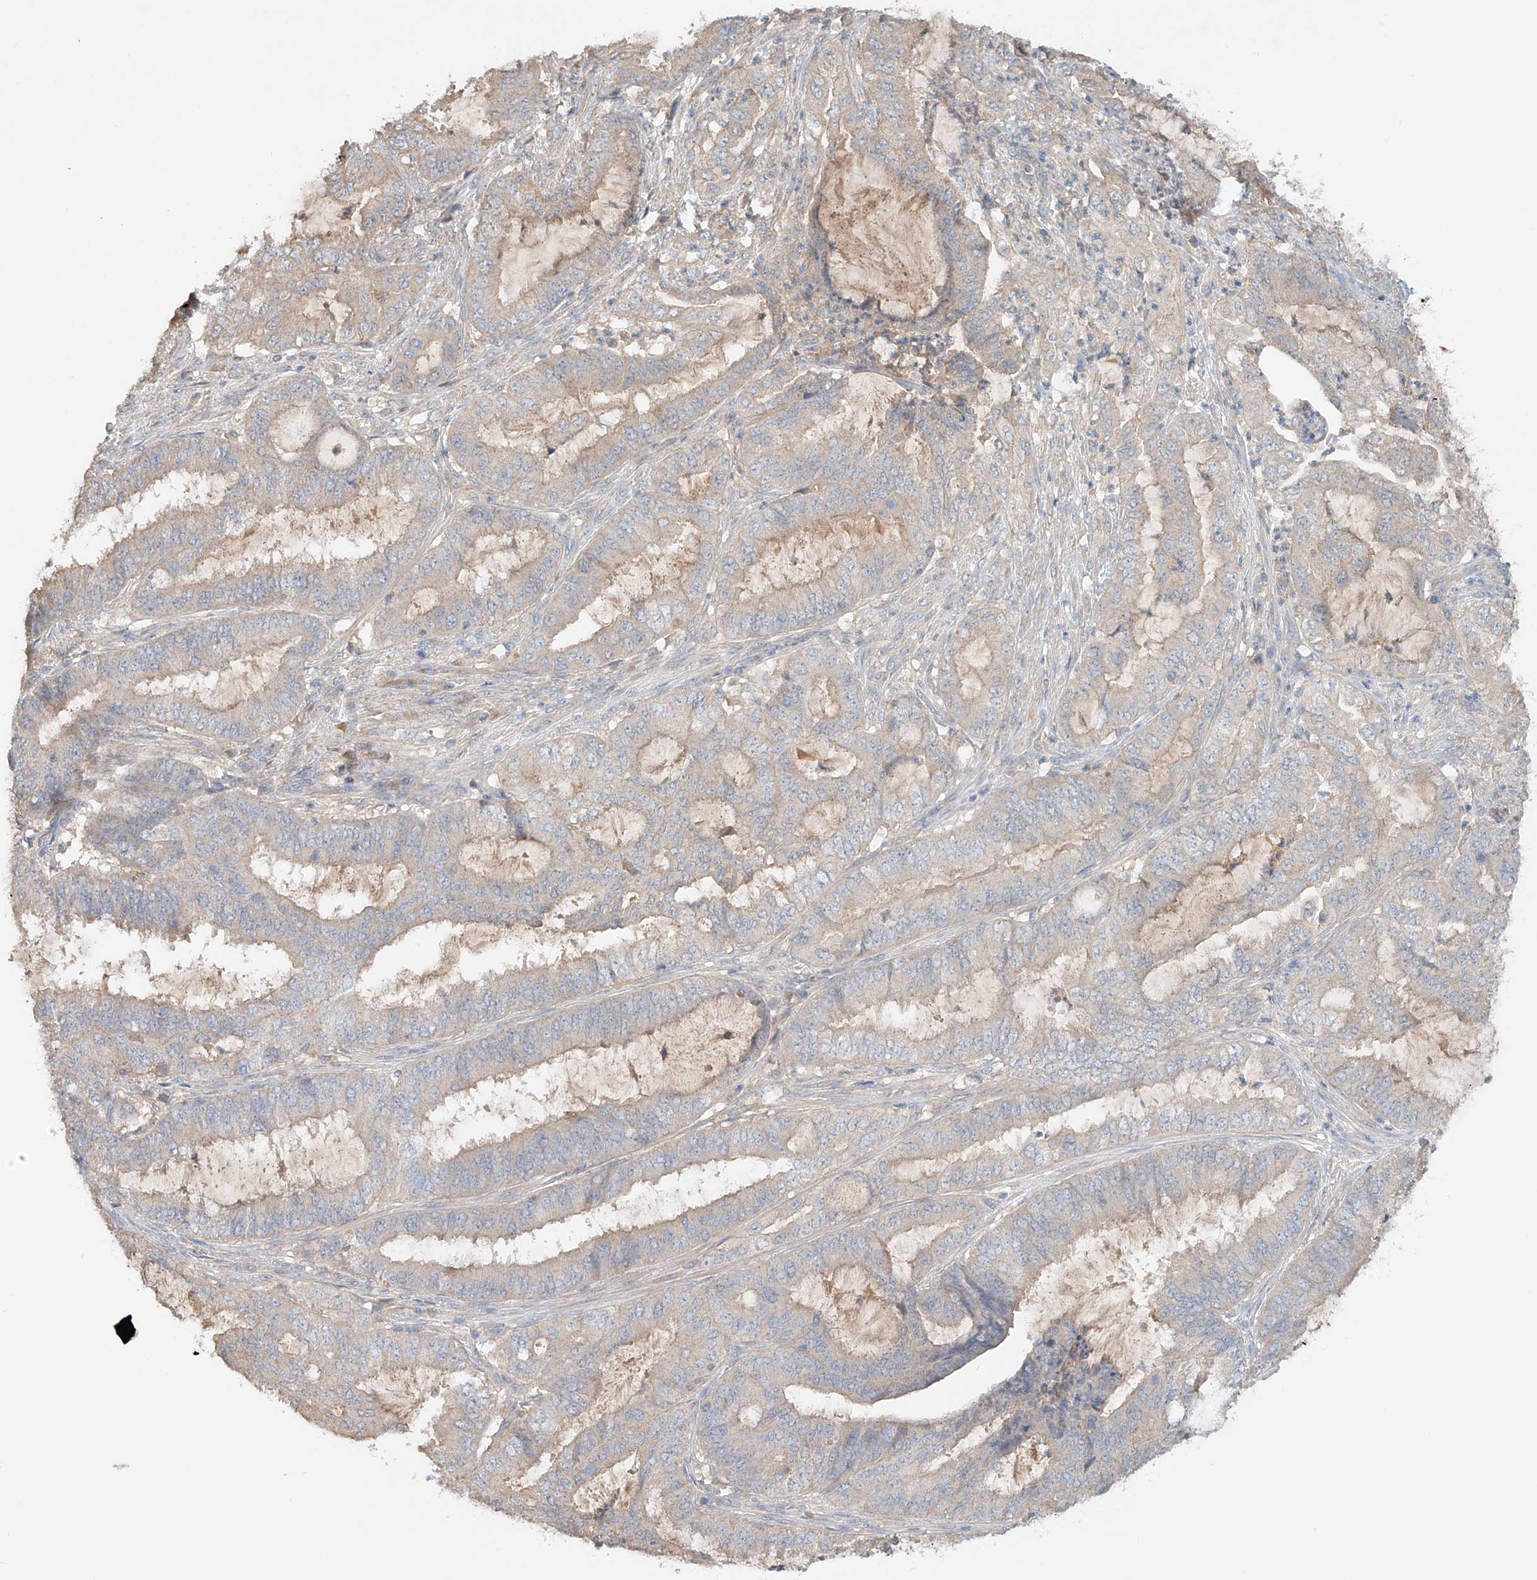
{"staining": {"intensity": "weak", "quantity": "<25%", "location": "cytoplasmic/membranous"}, "tissue": "endometrial cancer", "cell_type": "Tumor cells", "image_type": "cancer", "snomed": [{"axis": "morphology", "description": "Adenocarcinoma, NOS"}, {"axis": "topography", "description": "Endometrium"}], "caption": "Human adenocarcinoma (endometrial) stained for a protein using immunohistochemistry displays no positivity in tumor cells.", "gene": "GNB1L", "patient": {"sex": "female", "age": 51}}